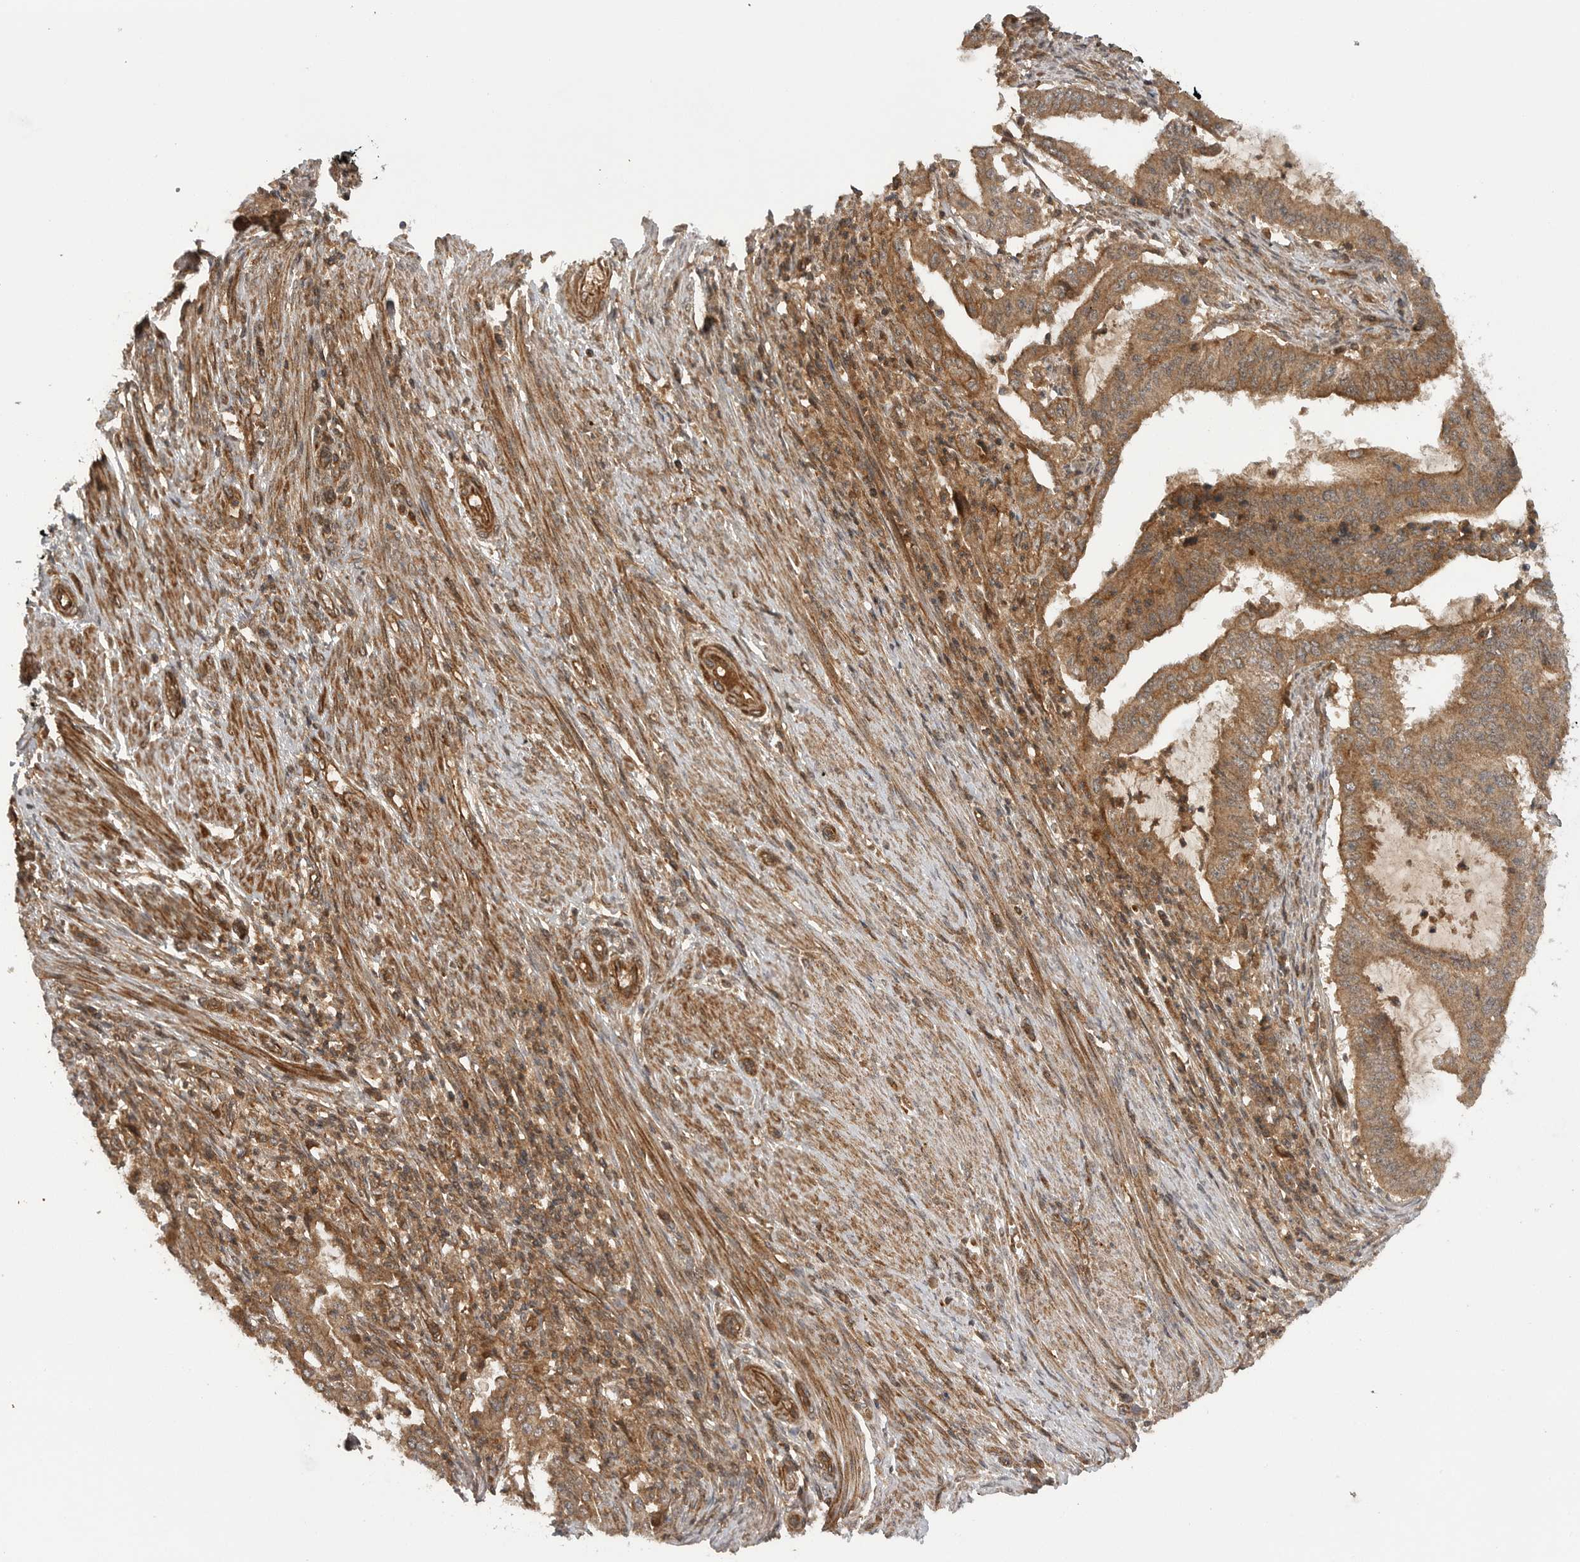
{"staining": {"intensity": "moderate", "quantity": ">75%", "location": "cytoplasmic/membranous"}, "tissue": "endometrial cancer", "cell_type": "Tumor cells", "image_type": "cancer", "snomed": [{"axis": "morphology", "description": "Adenocarcinoma, NOS"}, {"axis": "topography", "description": "Endometrium"}], "caption": "There is medium levels of moderate cytoplasmic/membranous expression in tumor cells of adenocarcinoma (endometrial), as demonstrated by immunohistochemical staining (brown color).", "gene": "PRDX4", "patient": {"sex": "female", "age": 51}}